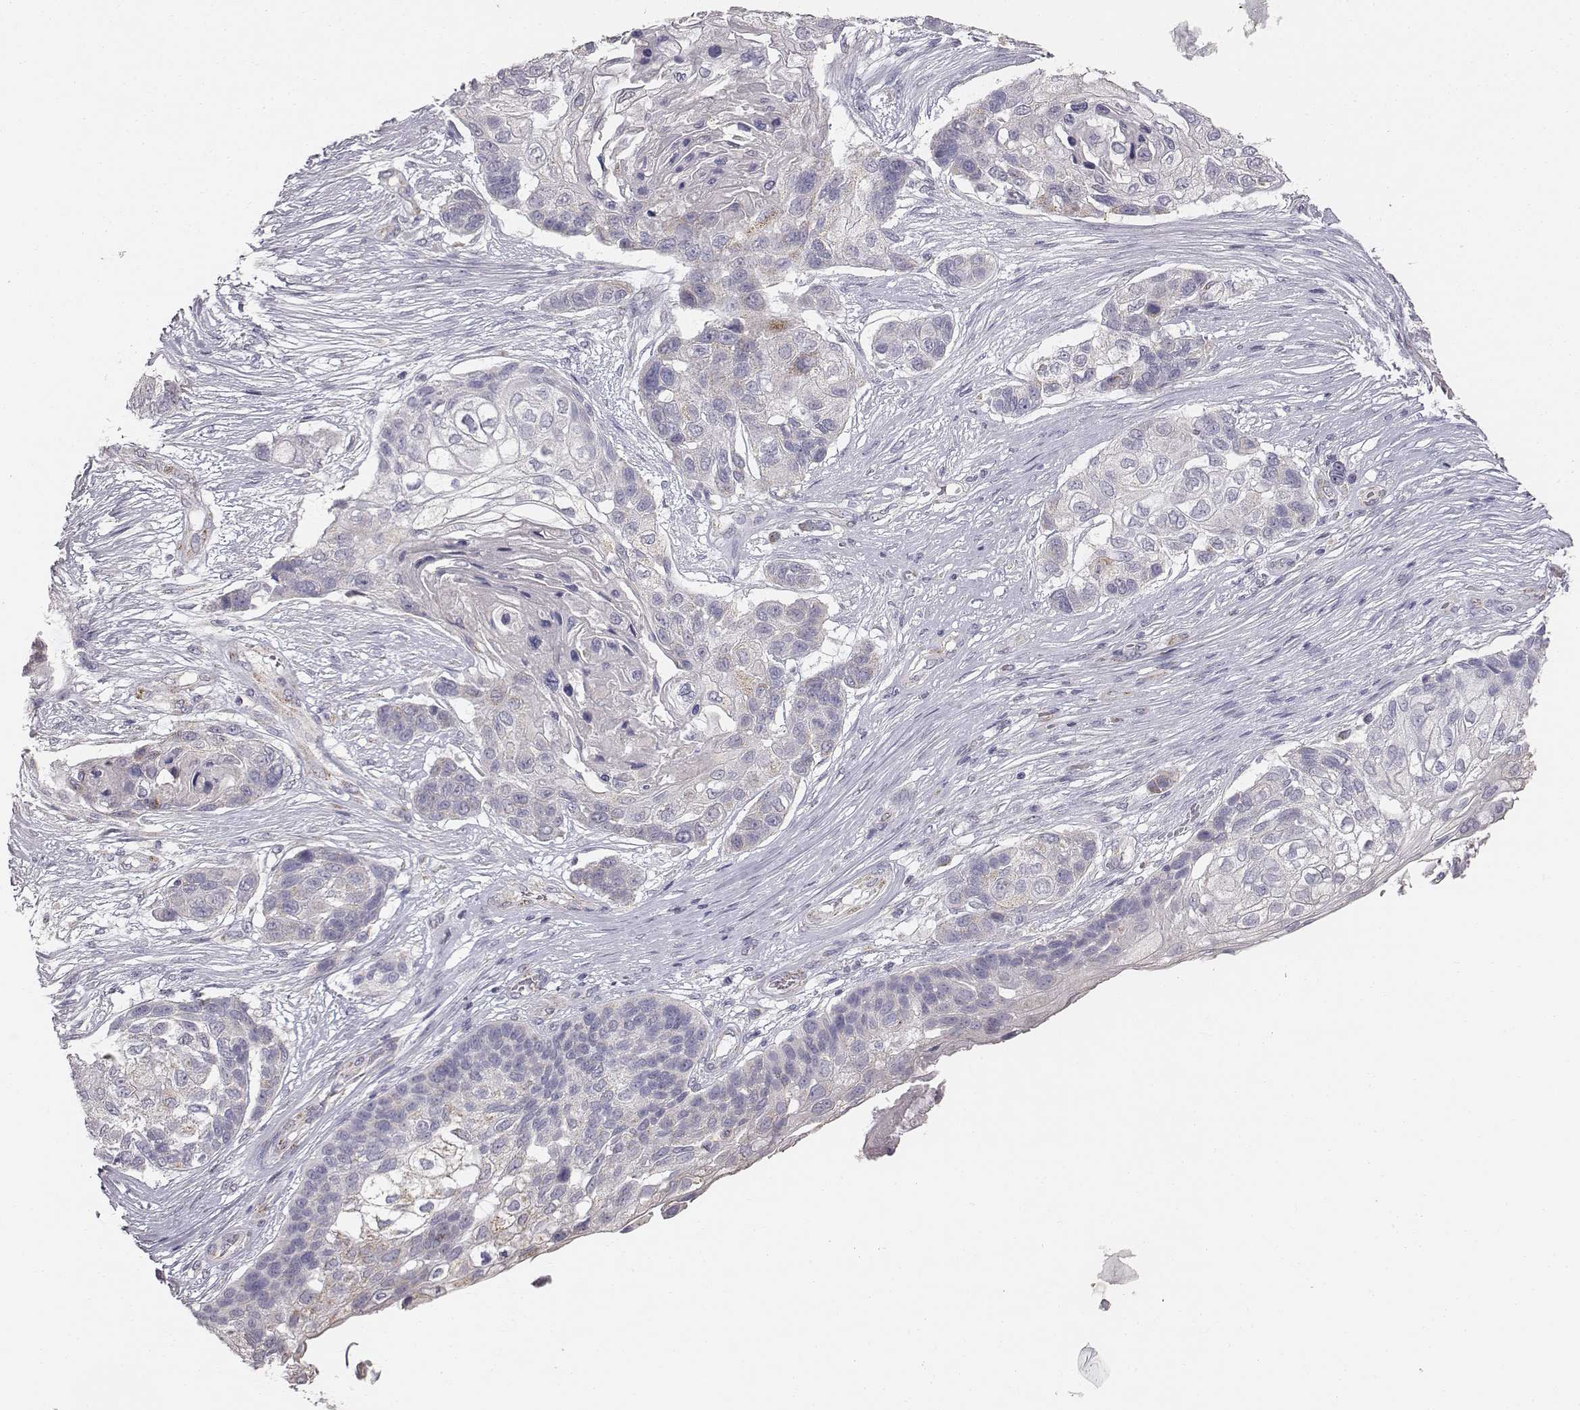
{"staining": {"intensity": "negative", "quantity": "none", "location": "none"}, "tissue": "lung cancer", "cell_type": "Tumor cells", "image_type": "cancer", "snomed": [{"axis": "morphology", "description": "Squamous cell carcinoma, NOS"}, {"axis": "topography", "description": "Lung"}], "caption": "Tumor cells are negative for brown protein staining in lung cancer (squamous cell carcinoma).", "gene": "ABCD3", "patient": {"sex": "male", "age": 69}}